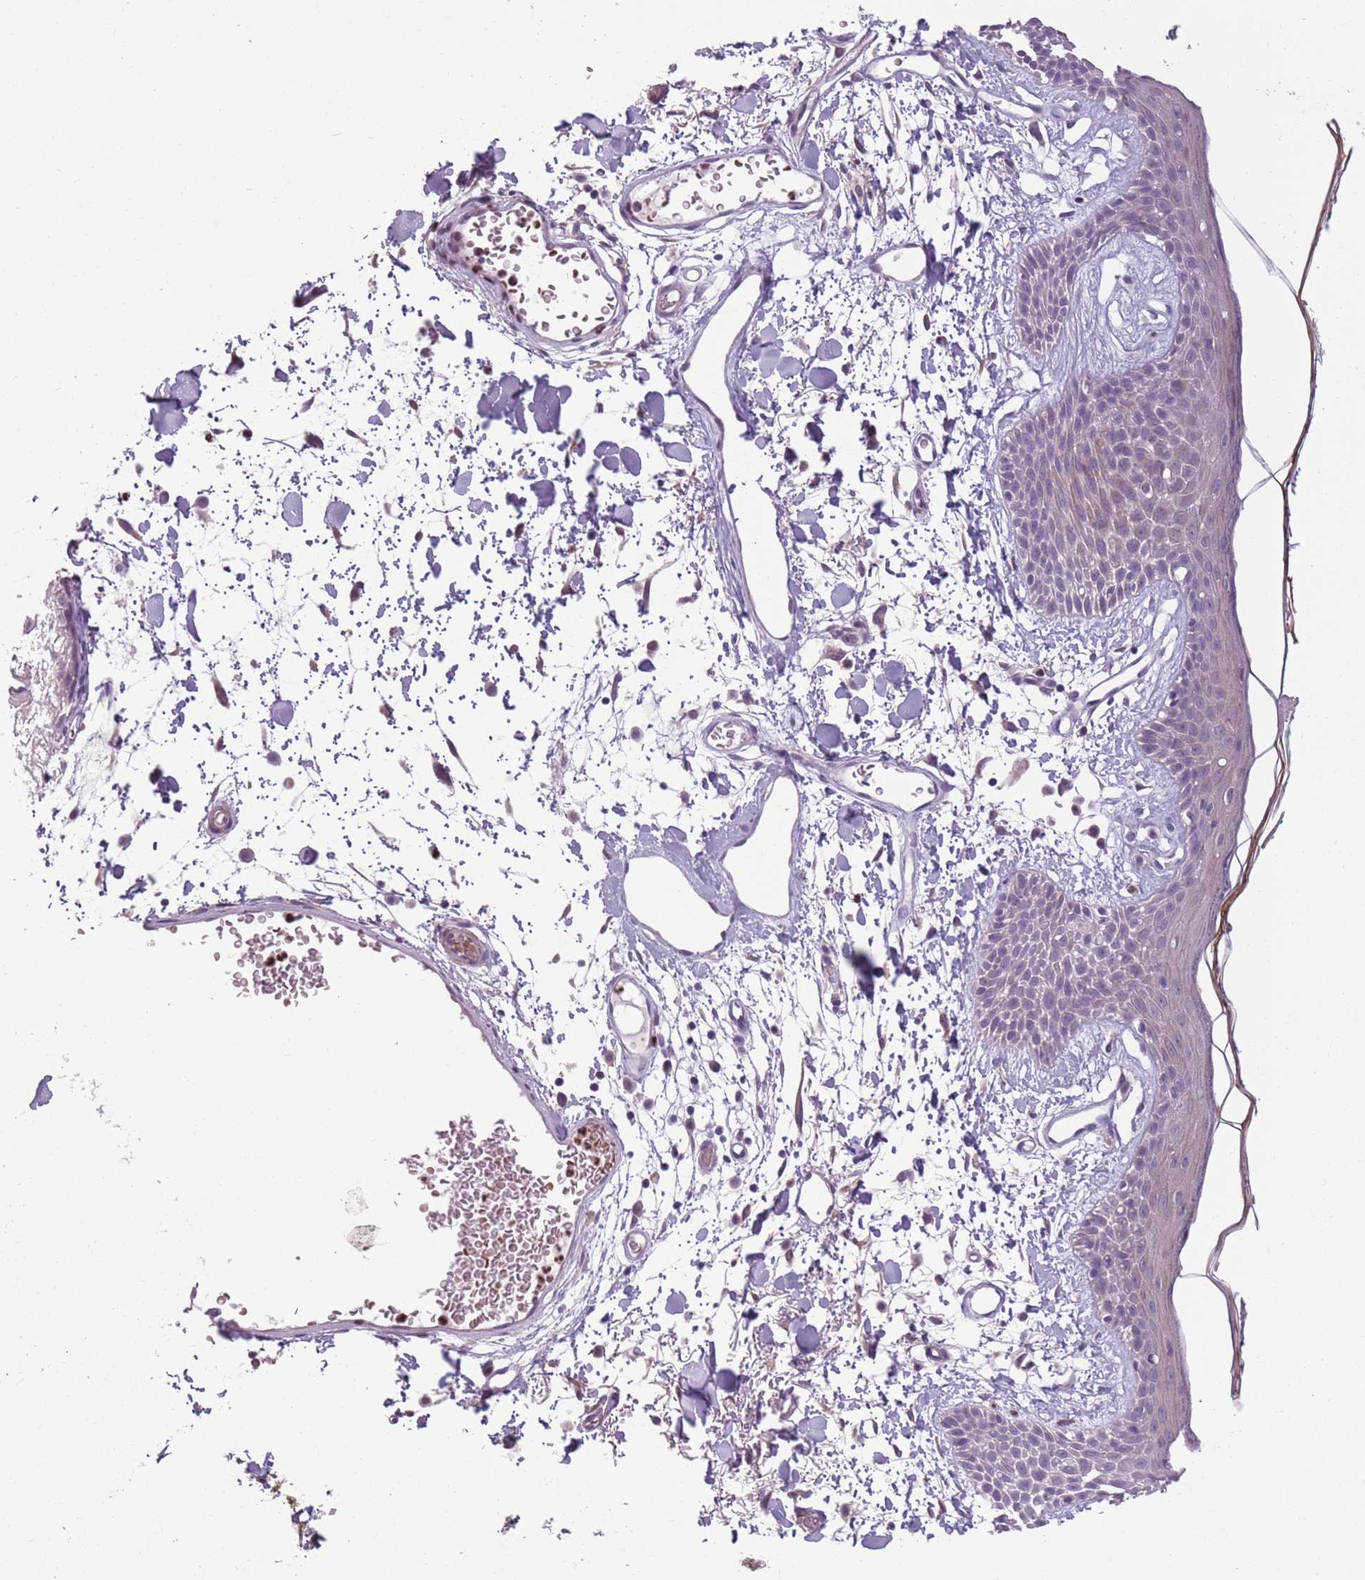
{"staining": {"intensity": "weak", "quantity": "25%-75%", "location": "nuclear"}, "tissue": "skin", "cell_type": "Fibroblasts", "image_type": "normal", "snomed": [{"axis": "morphology", "description": "Normal tissue, NOS"}, {"axis": "topography", "description": "Skin"}], "caption": "Immunohistochemistry (IHC) (DAB (3,3'-diaminobenzidine)) staining of normal human skin demonstrates weak nuclear protein expression in approximately 25%-75% of fibroblasts.", "gene": "ADCY7", "patient": {"sex": "male", "age": 79}}